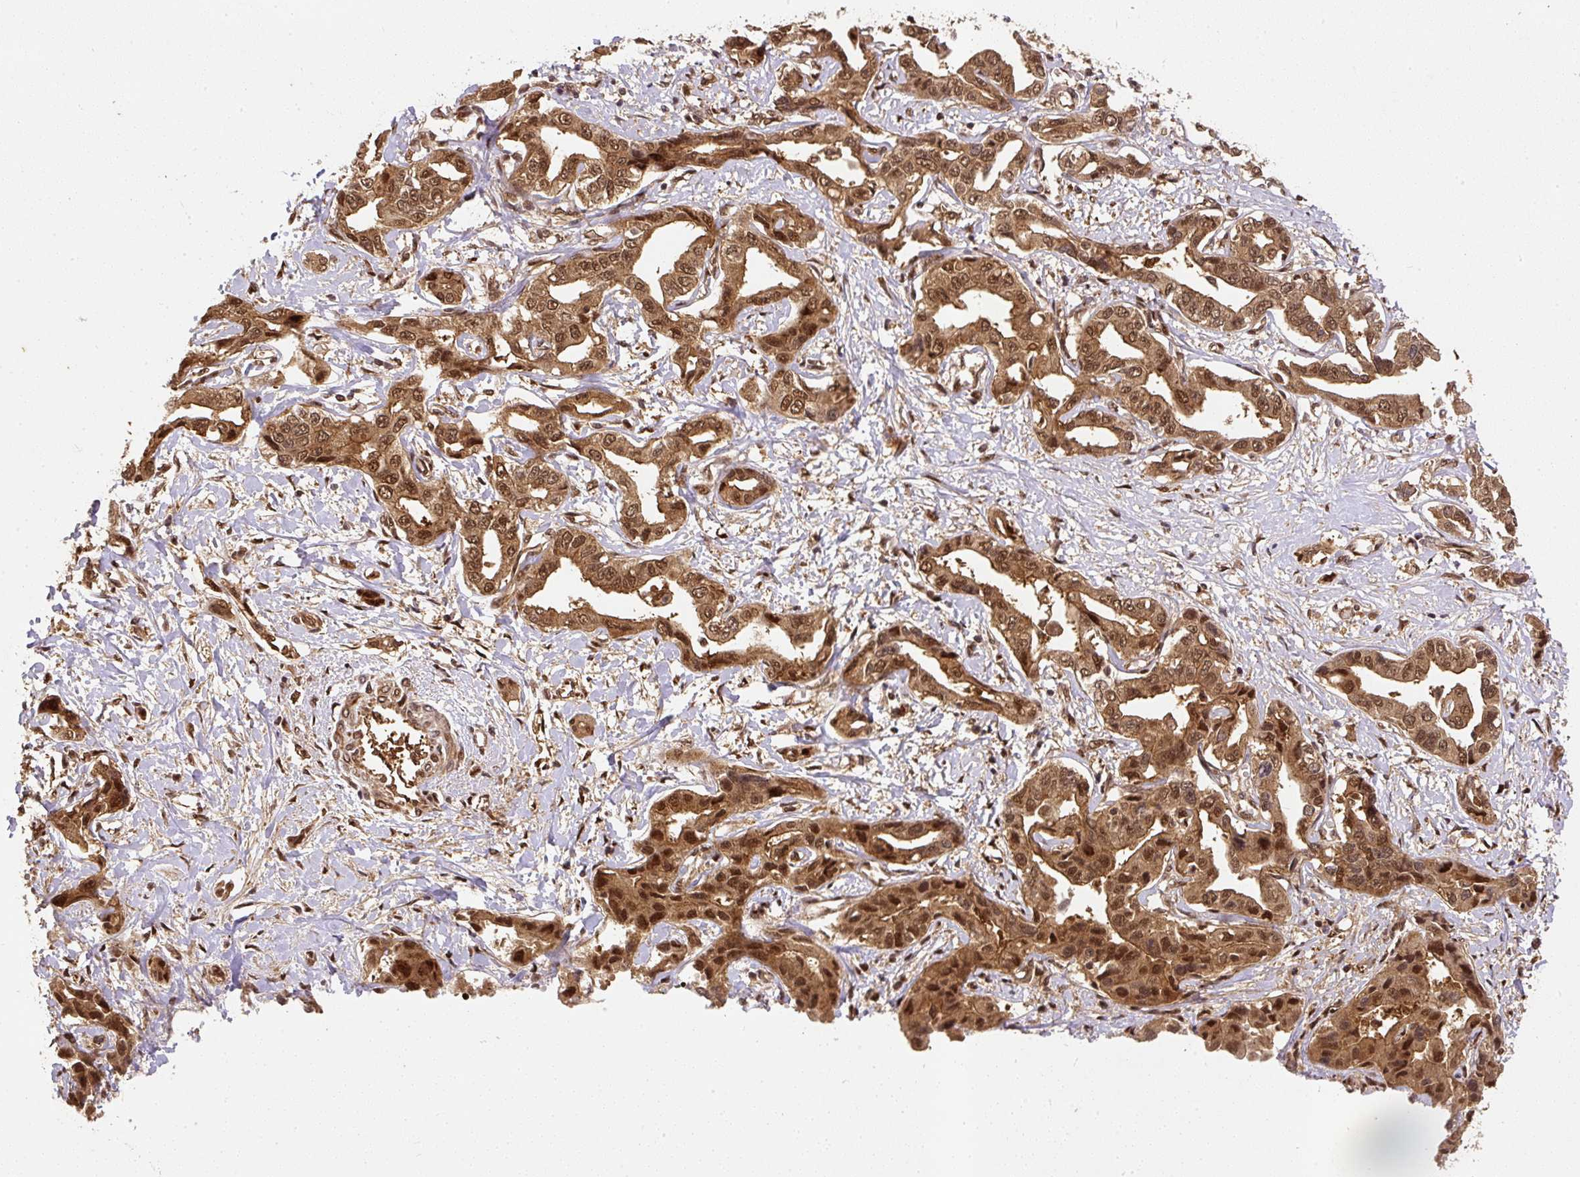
{"staining": {"intensity": "strong", "quantity": ">75%", "location": "cytoplasmic/membranous,nuclear"}, "tissue": "liver cancer", "cell_type": "Tumor cells", "image_type": "cancer", "snomed": [{"axis": "morphology", "description": "Cholangiocarcinoma"}, {"axis": "topography", "description": "Liver"}], "caption": "Strong cytoplasmic/membranous and nuclear expression for a protein is identified in approximately >75% of tumor cells of cholangiocarcinoma (liver) using immunohistochemistry.", "gene": "PSMD1", "patient": {"sex": "male", "age": 59}}